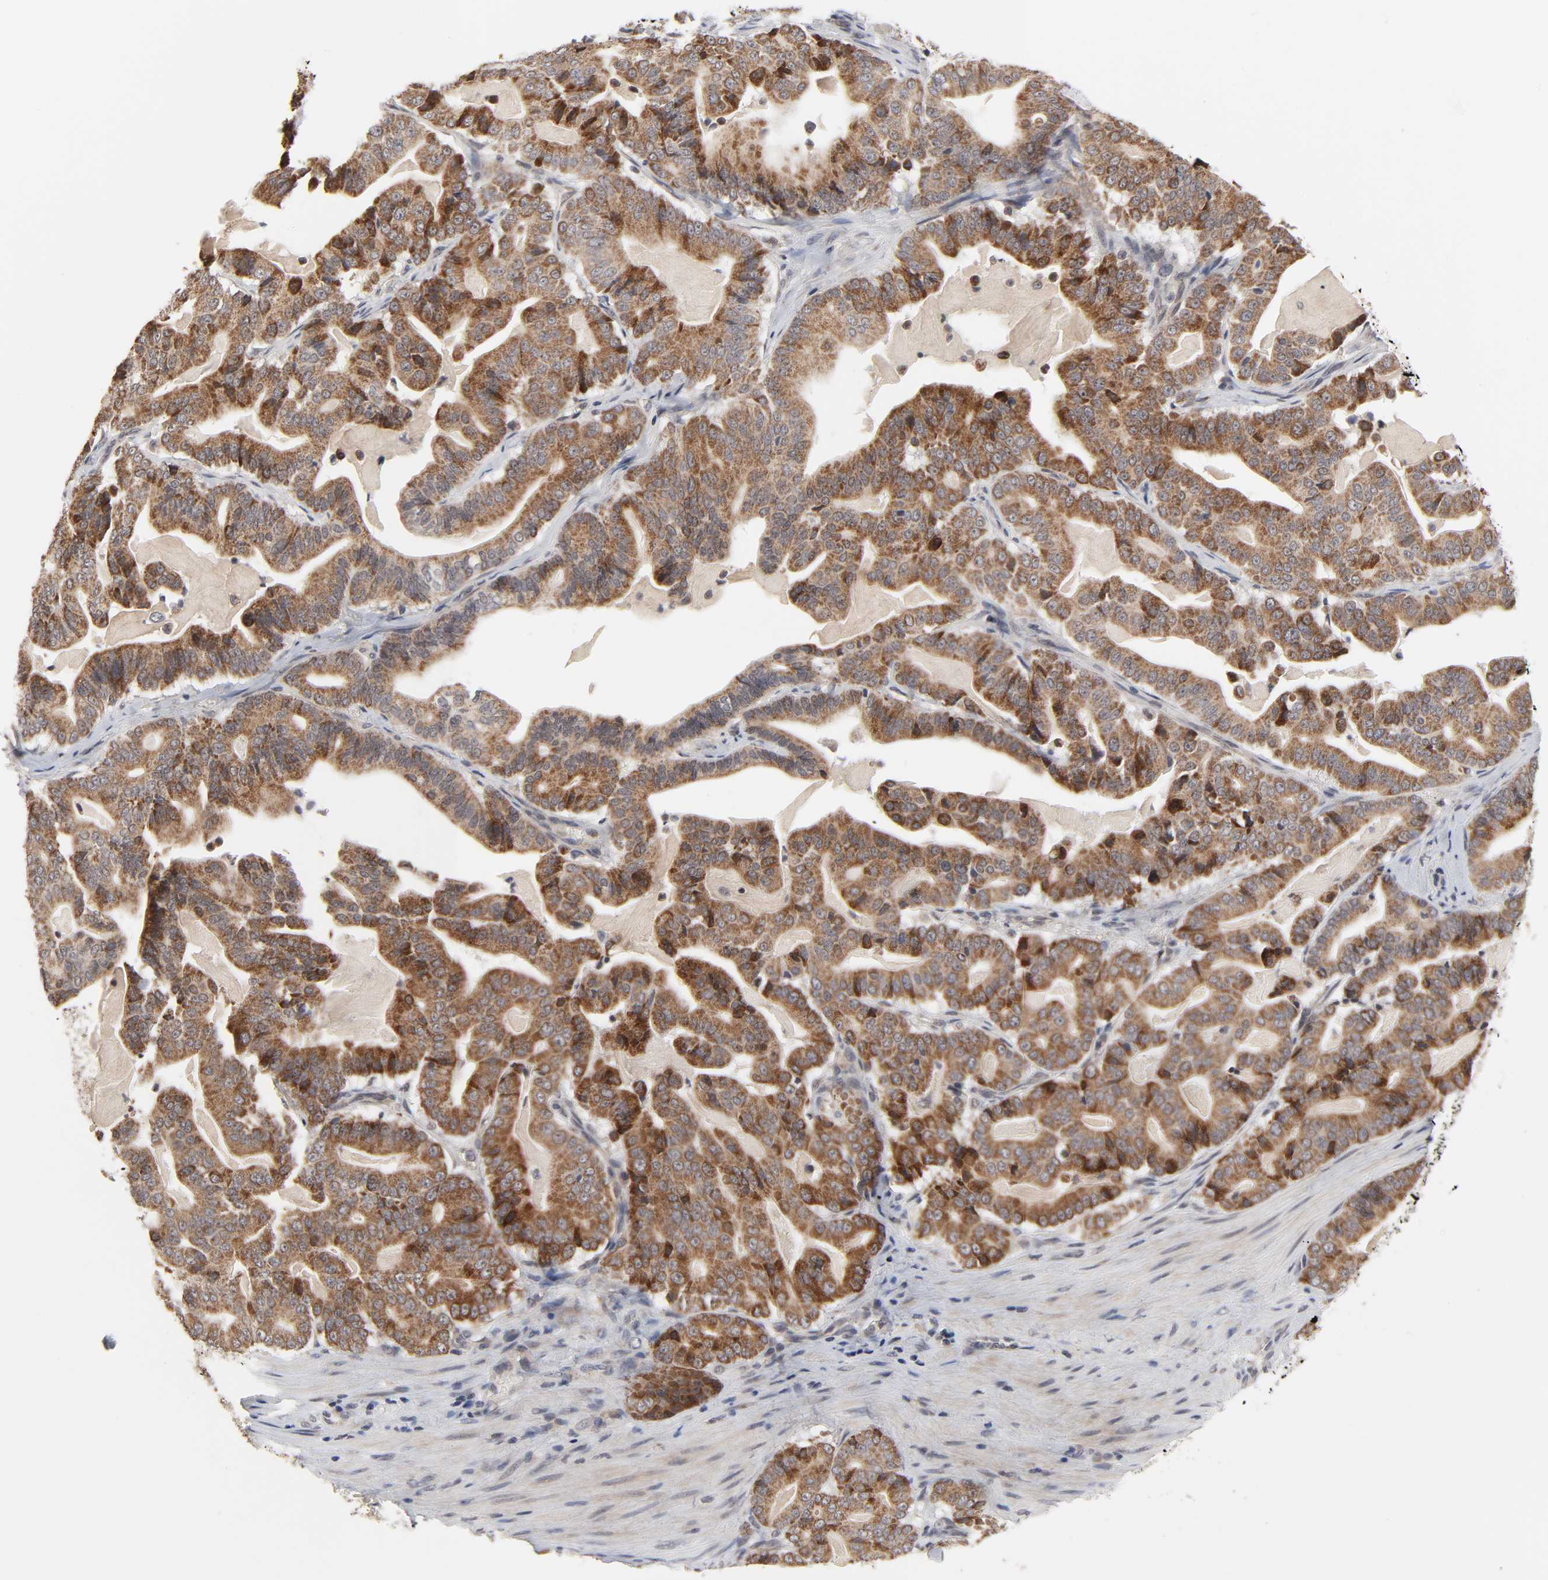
{"staining": {"intensity": "strong", "quantity": ">75%", "location": "cytoplasmic/membranous"}, "tissue": "pancreatic cancer", "cell_type": "Tumor cells", "image_type": "cancer", "snomed": [{"axis": "morphology", "description": "Adenocarcinoma, NOS"}, {"axis": "topography", "description": "Pancreas"}], "caption": "Immunohistochemical staining of human pancreatic cancer shows high levels of strong cytoplasmic/membranous positivity in approximately >75% of tumor cells.", "gene": "AUH", "patient": {"sex": "male", "age": 63}}